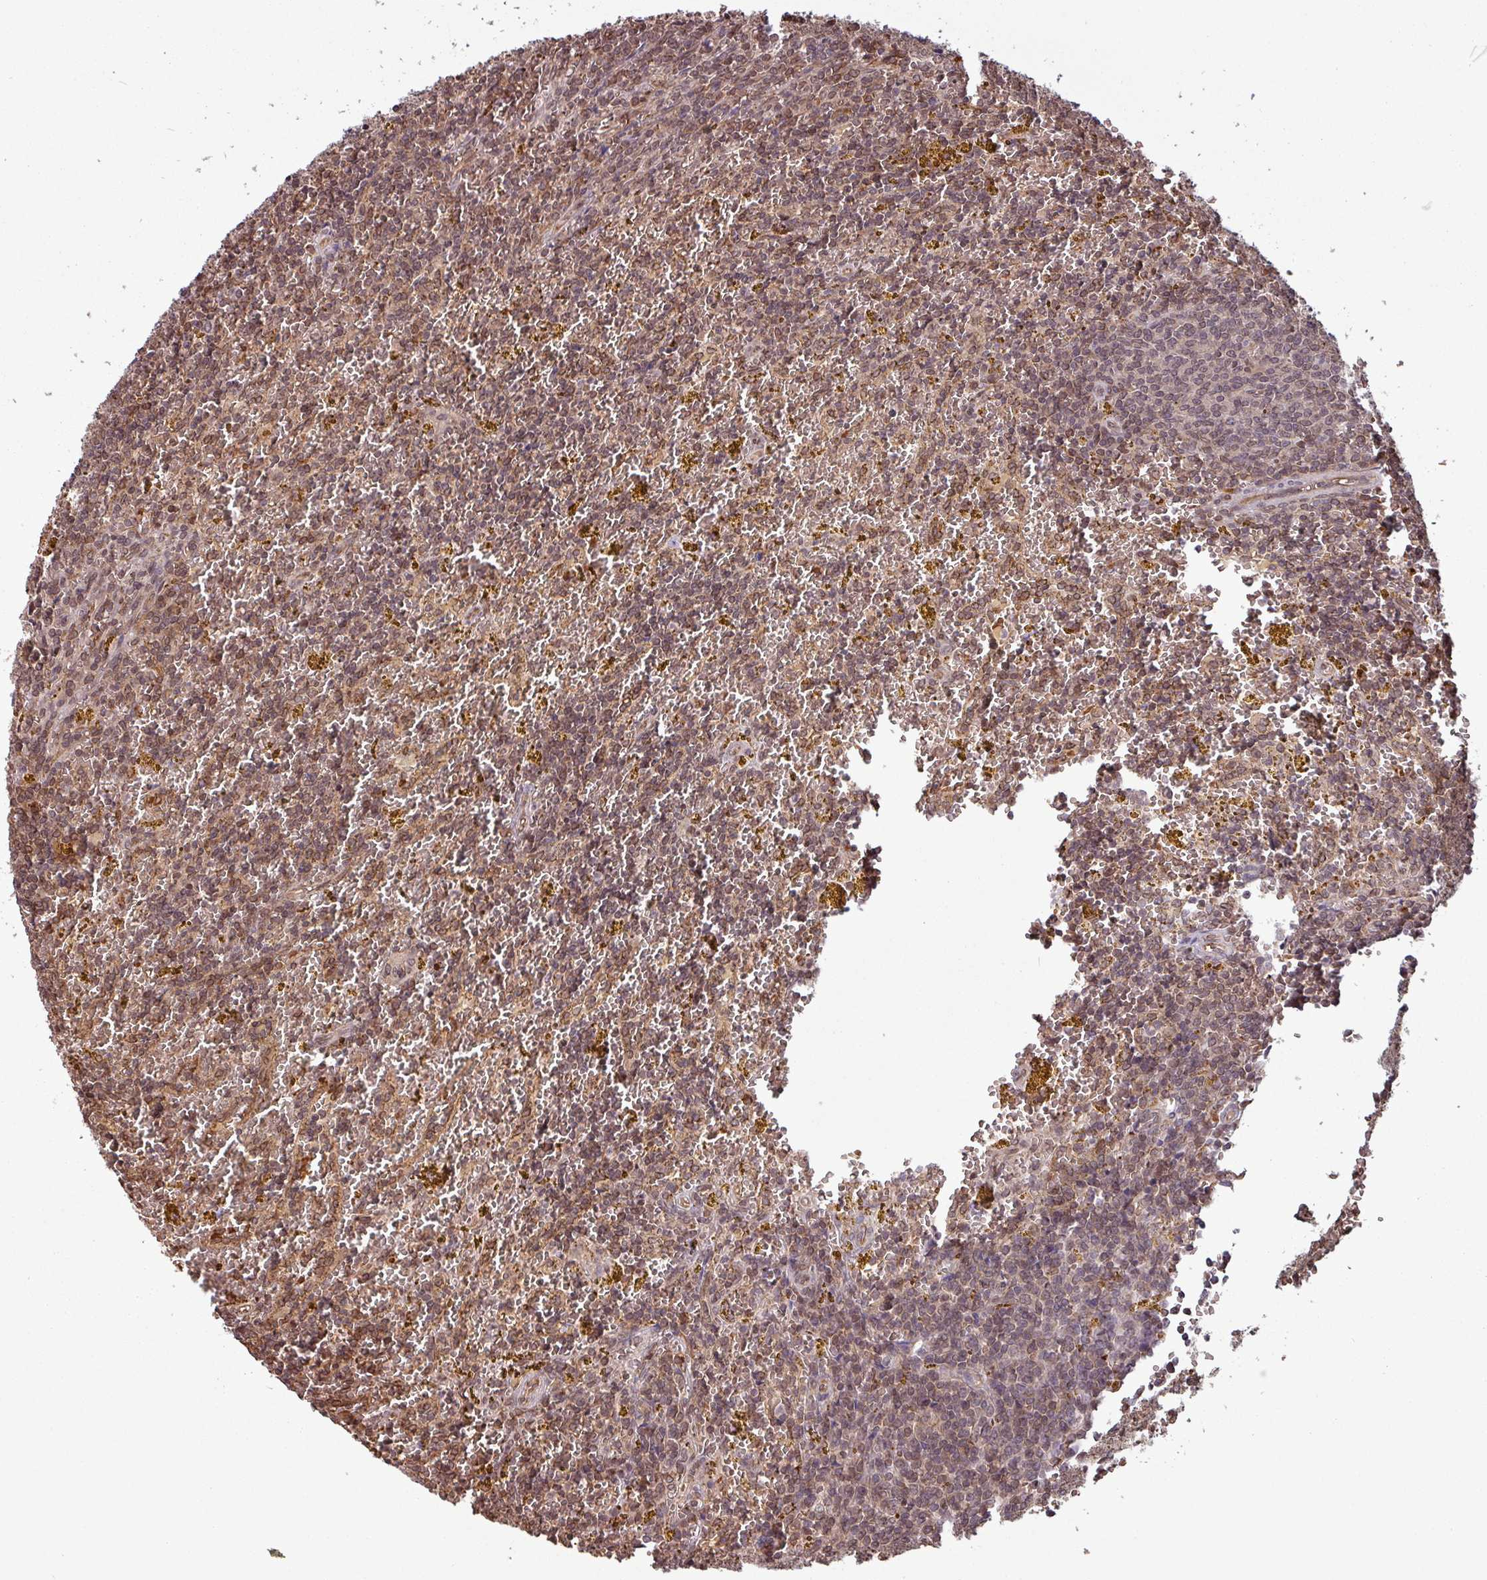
{"staining": {"intensity": "weak", "quantity": "25%-75%", "location": "cytoplasmic/membranous,nuclear"}, "tissue": "lymphoma", "cell_type": "Tumor cells", "image_type": "cancer", "snomed": [{"axis": "morphology", "description": "Malignant lymphoma, non-Hodgkin's type, Low grade"}, {"axis": "topography", "description": "Spleen"}, {"axis": "topography", "description": "Lymph node"}], "caption": "Lymphoma tissue demonstrates weak cytoplasmic/membranous and nuclear positivity in about 25%-75% of tumor cells, visualized by immunohistochemistry.", "gene": "RBM4B", "patient": {"sex": "female", "age": 66}}